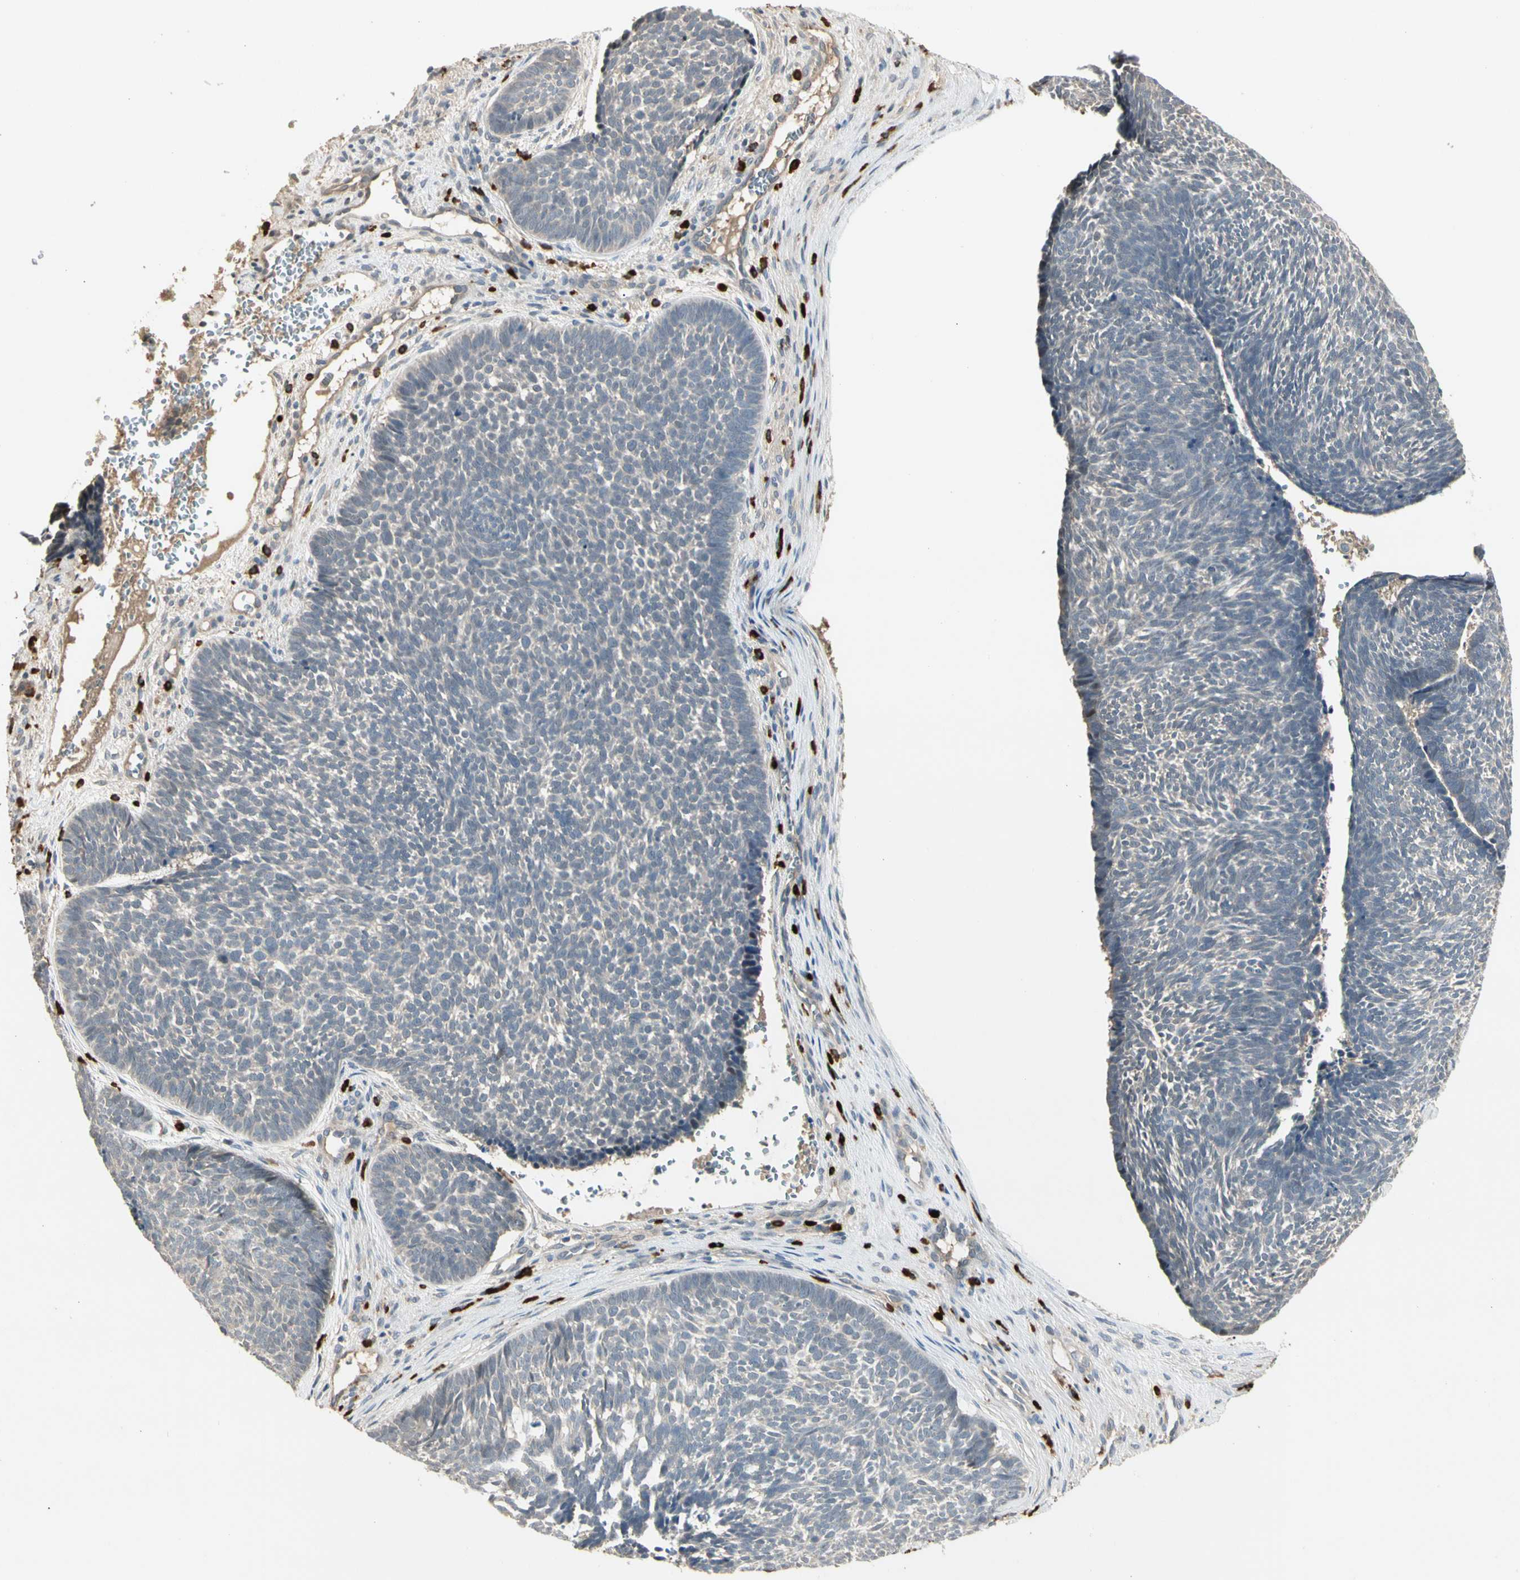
{"staining": {"intensity": "weak", "quantity": "<25%", "location": "cytoplasmic/membranous"}, "tissue": "skin cancer", "cell_type": "Tumor cells", "image_type": "cancer", "snomed": [{"axis": "morphology", "description": "Basal cell carcinoma"}, {"axis": "topography", "description": "Skin"}], "caption": "Tumor cells show no significant protein expression in skin cancer (basal cell carcinoma).", "gene": "ATG4C", "patient": {"sex": "male", "age": 84}}